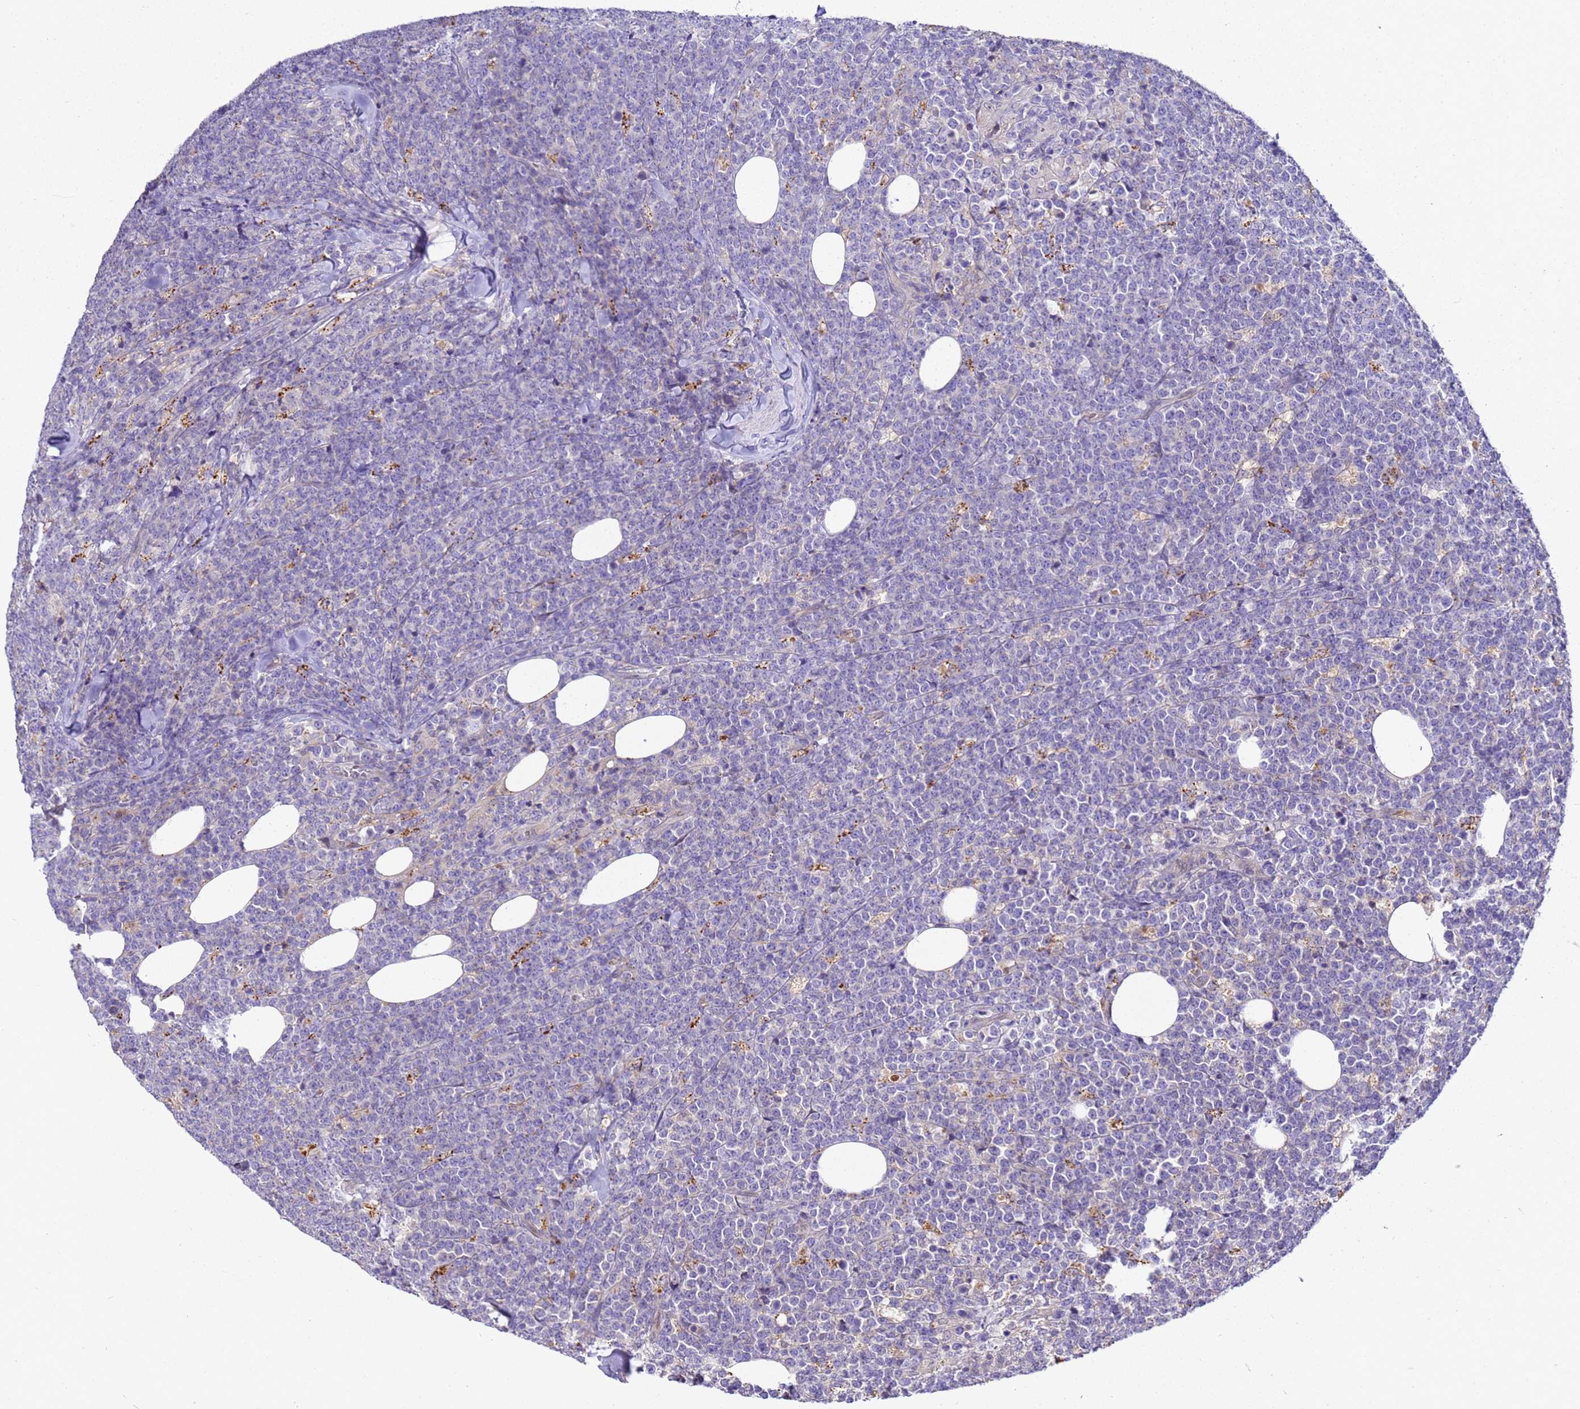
{"staining": {"intensity": "negative", "quantity": "none", "location": "none"}, "tissue": "lymphoma", "cell_type": "Tumor cells", "image_type": "cancer", "snomed": [{"axis": "morphology", "description": "Malignant lymphoma, non-Hodgkin's type, High grade"}, {"axis": "topography", "description": "Small intestine"}], "caption": "A micrograph of human lymphoma is negative for staining in tumor cells.", "gene": "TBCD", "patient": {"sex": "male", "age": 8}}